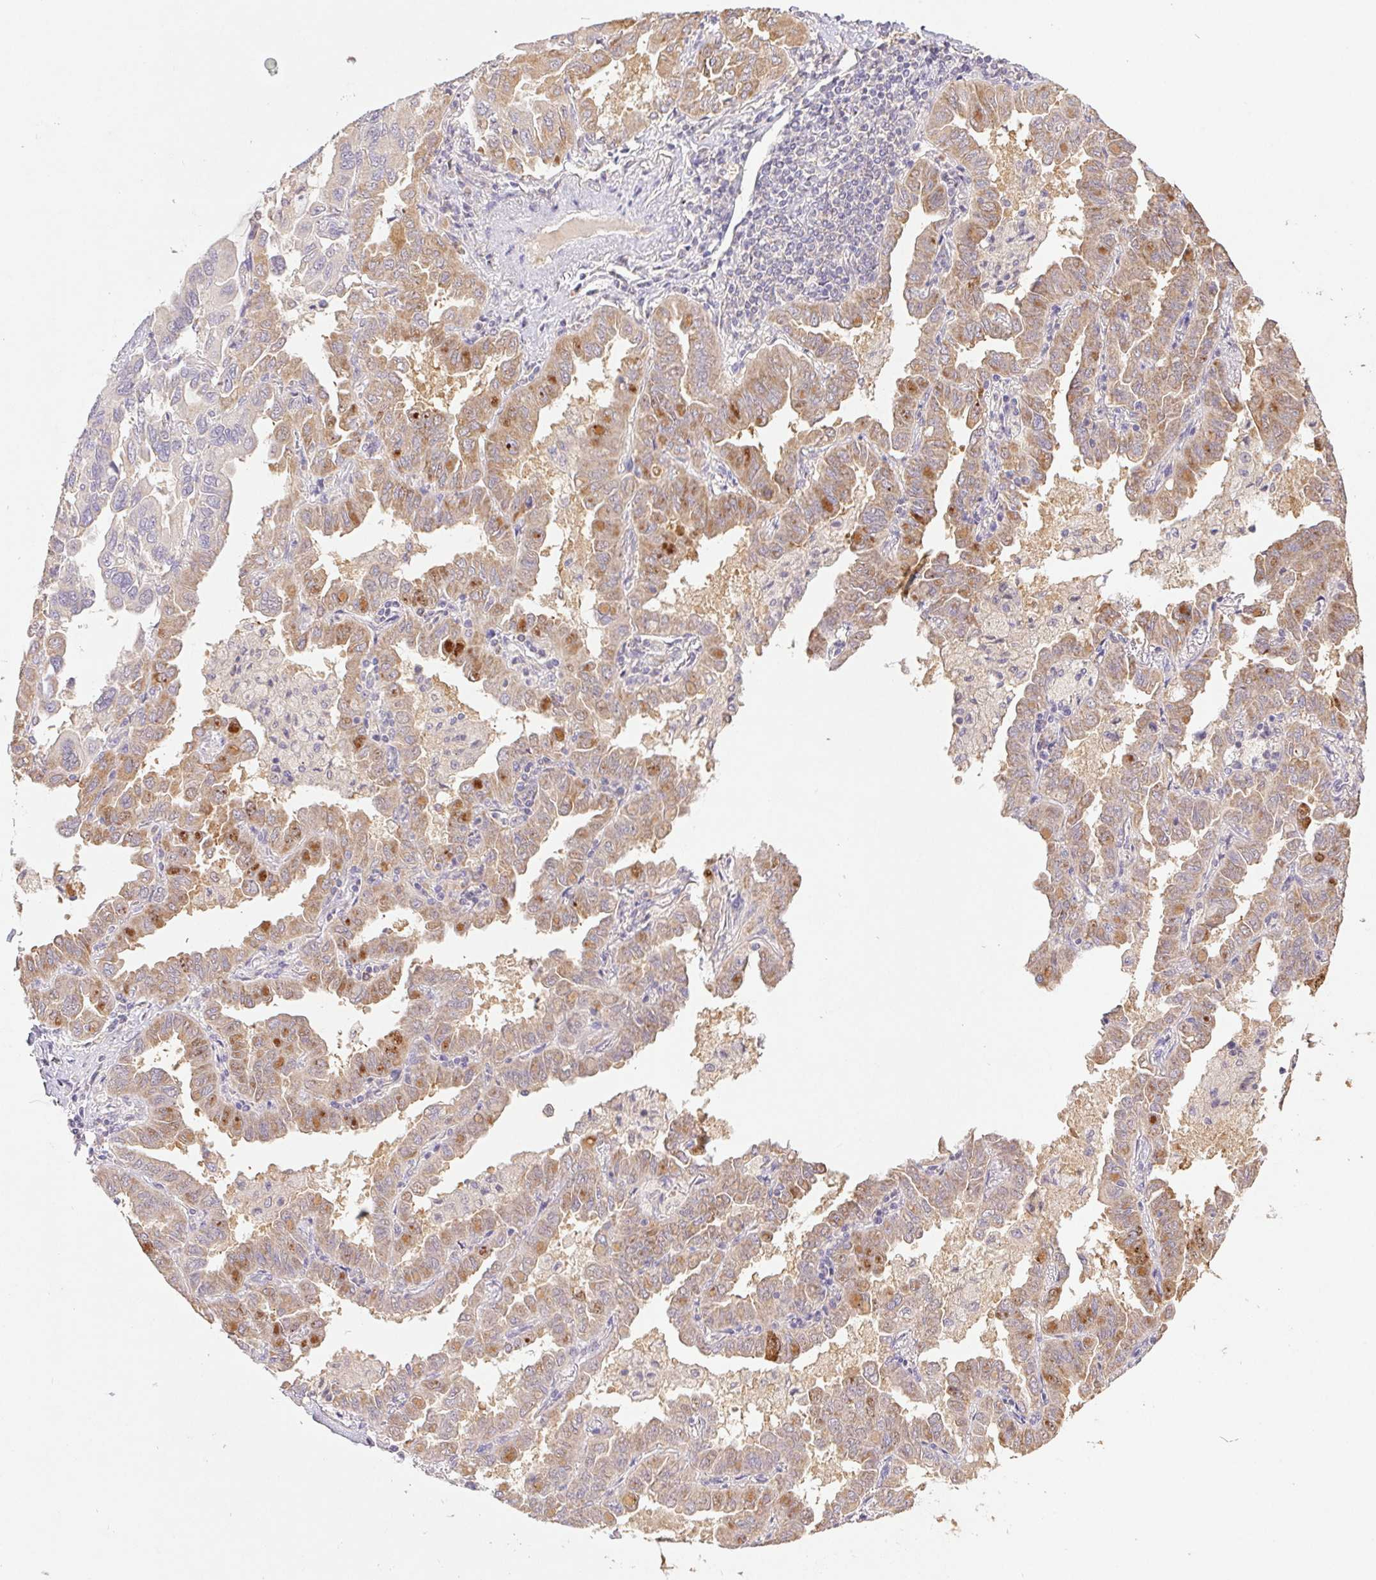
{"staining": {"intensity": "moderate", "quantity": "25%-75%", "location": "cytoplasmic/membranous"}, "tissue": "lung cancer", "cell_type": "Tumor cells", "image_type": "cancer", "snomed": [{"axis": "morphology", "description": "Adenocarcinoma, NOS"}, {"axis": "topography", "description": "Lung"}], "caption": "Protein expression by immunohistochemistry shows moderate cytoplasmic/membranous positivity in about 25%-75% of tumor cells in adenocarcinoma (lung). The staining was performed using DAB (3,3'-diaminobenzidine) to visualize the protein expression in brown, while the nuclei were stained in blue with hematoxylin (Magnification: 20x).", "gene": "RAB11A", "patient": {"sex": "male", "age": 64}}